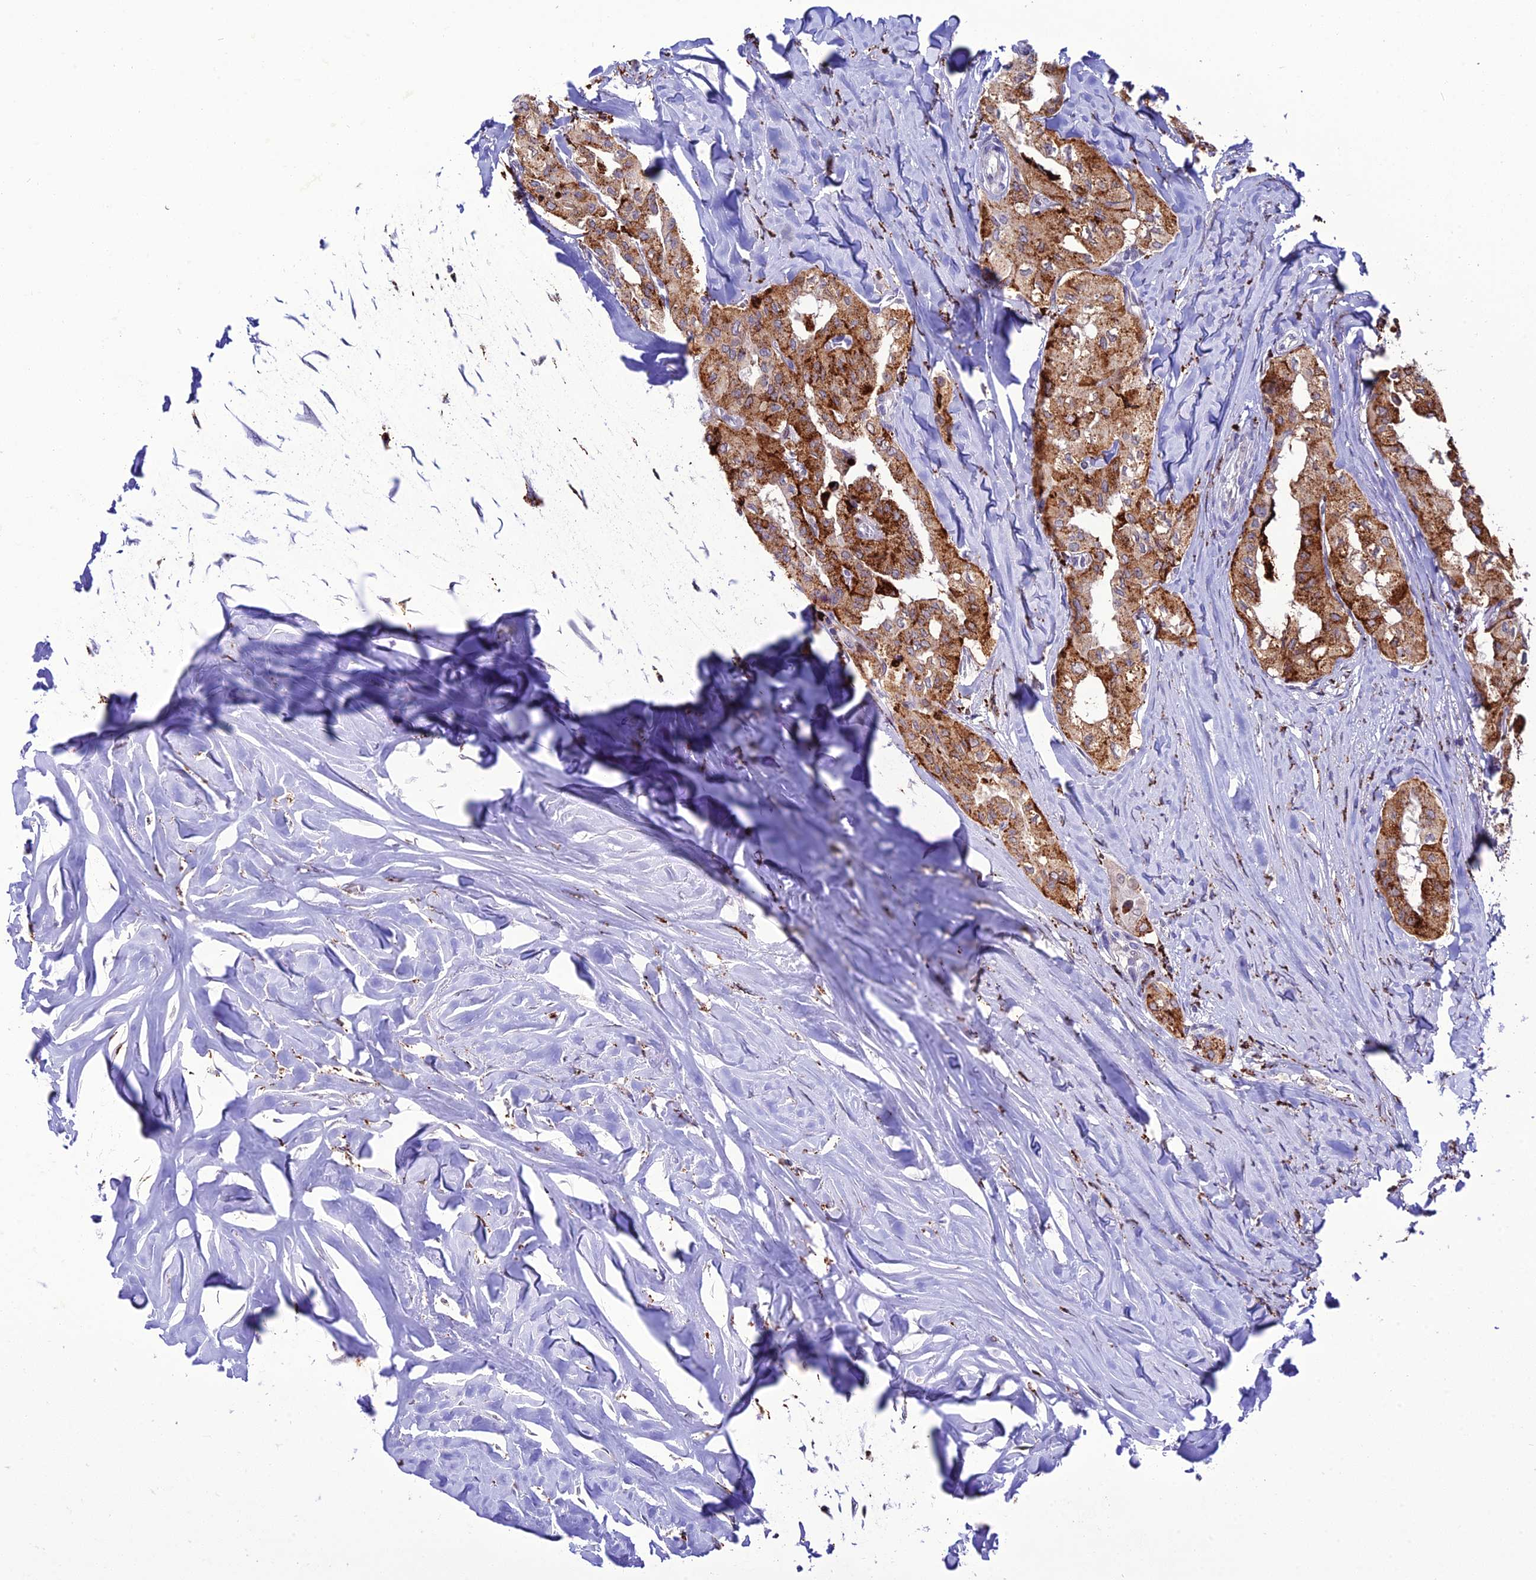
{"staining": {"intensity": "strong", "quantity": ">75%", "location": "cytoplasmic/membranous"}, "tissue": "thyroid cancer", "cell_type": "Tumor cells", "image_type": "cancer", "snomed": [{"axis": "morphology", "description": "Papillary adenocarcinoma, NOS"}, {"axis": "topography", "description": "Thyroid gland"}], "caption": "Immunohistochemical staining of human thyroid cancer displays high levels of strong cytoplasmic/membranous positivity in about >75% of tumor cells. The staining is performed using DAB brown chromogen to label protein expression. The nuclei are counter-stained blue using hematoxylin.", "gene": "HIC1", "patient": {"sex": "female", "age": 59}}